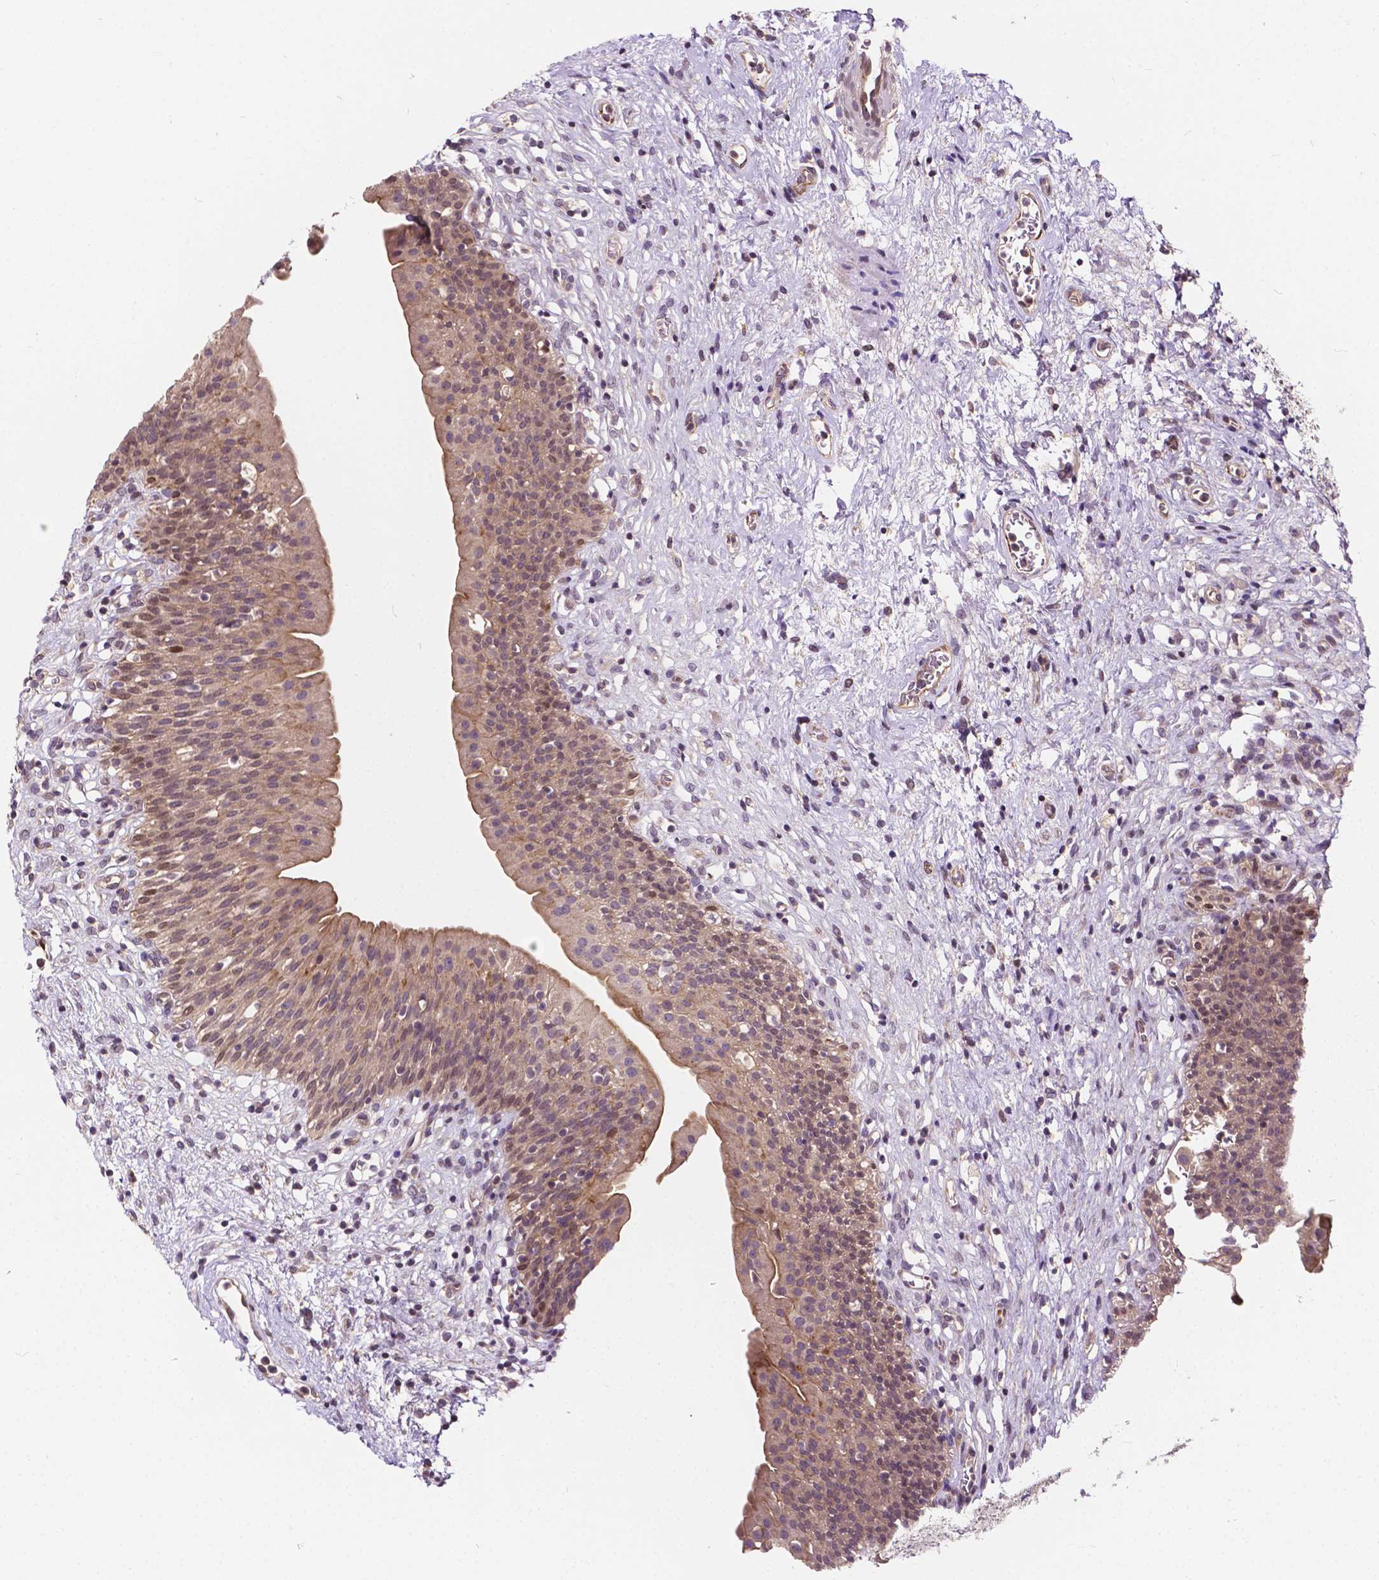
{"staining": {"intensity": "moderate", "quantity": ">75%", "location": "cytoplasmic/membranous,nuclear"}, "tissue": "urinary bladder", "cell_type": "Urothelial cells", "image_type": "normal", "snomed": [{"axis": "morphology", "description": "Normal tissue, NOS"}, {"axis": "topography", "description": "Urinary bladder"}], "caption": "Brown immunohistochemical staining in unremarkable human urinary bladder exhibits moderate cytoplasmic/membranous,nuclear expression in about >75% of urothelial cells.", "gene": "INPP5E", "patient": {"sex": "male", "age": 76}}